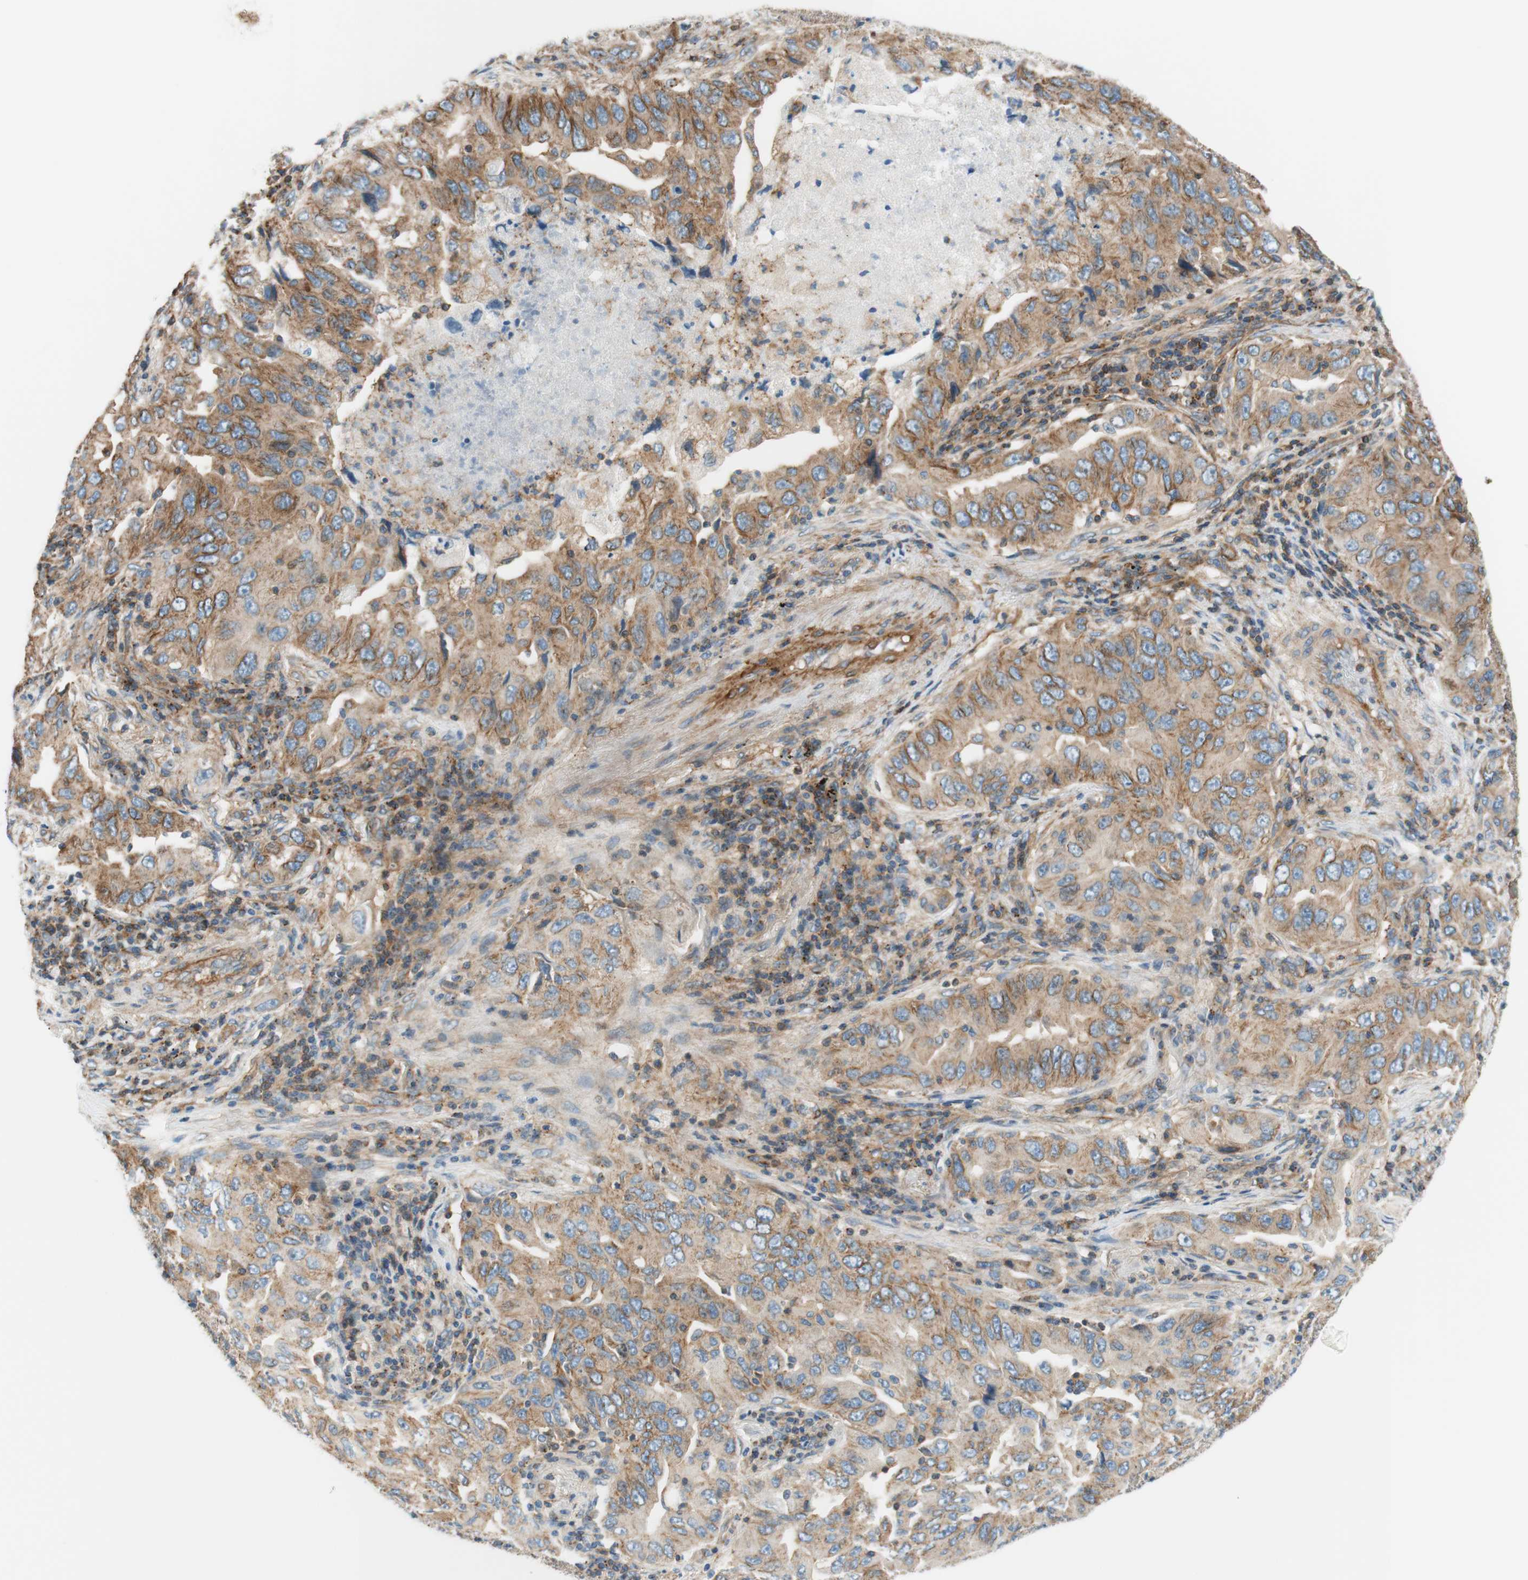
{"staining": {"intensity": "moderate", "quantity": ">75%", "location": "cytoplasmic/membranous"}, "tissue": "lung cancer", "cell_type": "Tumor cells", "image_type": "cancer", "snomed": [{"axis": "morphology", "description": "Adenocarcinoma, NOS"}, {"axis": "topography", "description": "Lung"}], "caption": "Human adenocarcinoma (lung) stained for a protein (brown) reveals moderate cytoplasmic/membranous positive staining in about >75% of tumor cells.", "gene": "VPS26A", "patient": {"sex": "female", "age": 65}}